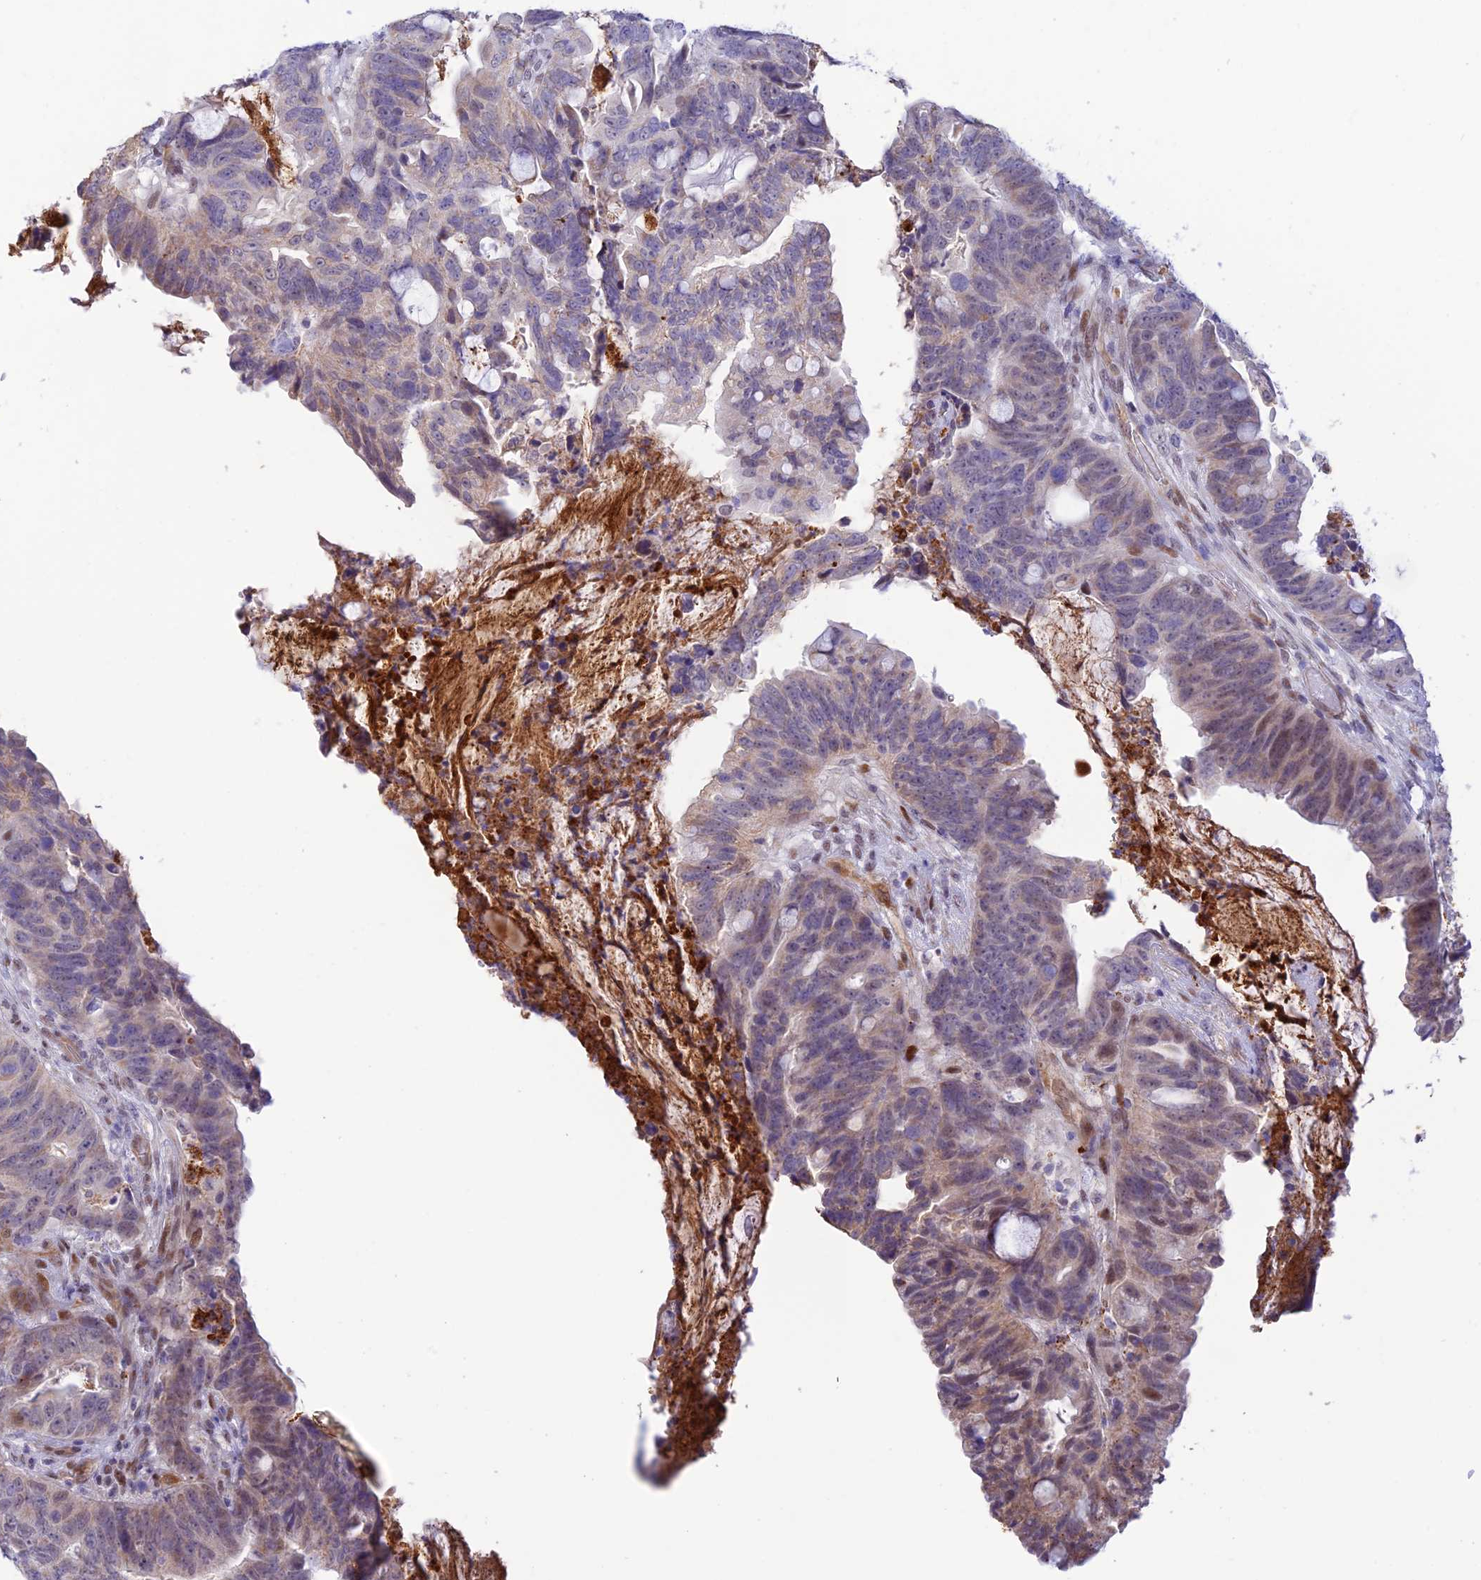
{"staining": {"intensity": "weak", "quantity": "25%-75%", "location": "cytoplasmic/membranous,nuclear"}, "tissue": "colorectal cancer", "cell_type": "Tumor cells", "image_type": "cancer", "snomed": [{"axis": "morphology", "description": "Adenocarcinoma, NOS"}, {"axis": "topography", "description": "Colon"}], "caption": "Approximately 25%-75% of tumor cells in colorectal cancer (adenocarcinoma) demonstrate weak cytoplasmic/membranous and nuclear protein staining as visualized by brown immunohistochemical staining.", "gene": "WDR55", "patient": {"sex": "female", "age": 82}}